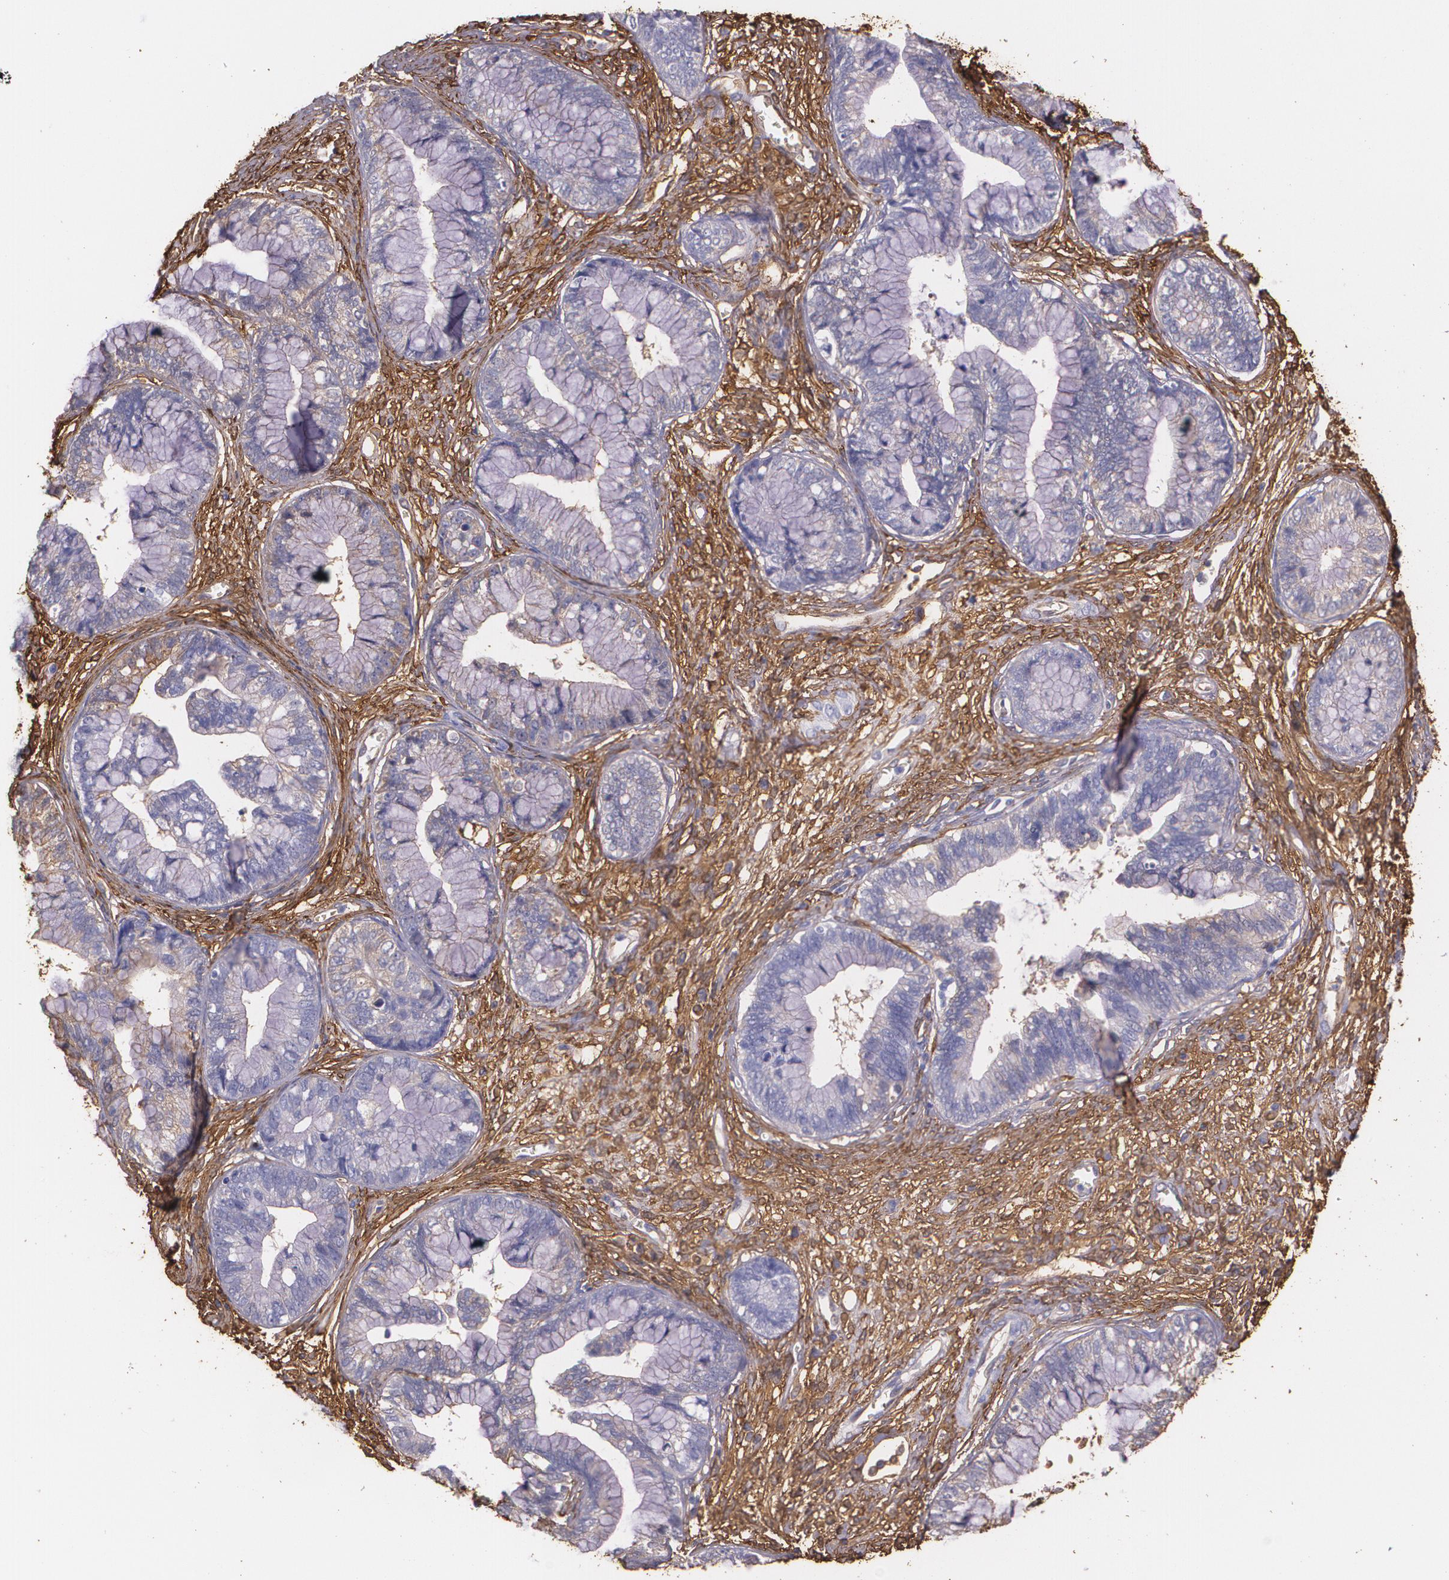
{"staining": {"intensity": "negative", "quantity": "none", "location": "none"}, "tissue": "cervical cancer", "cell_type": "Tumor cells", "image_type": "cancer", "snomed": [{"axis": "morphology", "description": "Adenocarcinoma, NOS"}, {"axis": "topography", "description": "Cervix"}], "caption": "A histopathology image of cervical adenocarcinoma stained for a protein shows no brown staining in tumor cells.", "gene": "MMP2", "patient": {"sex": "female", "age": 44}}